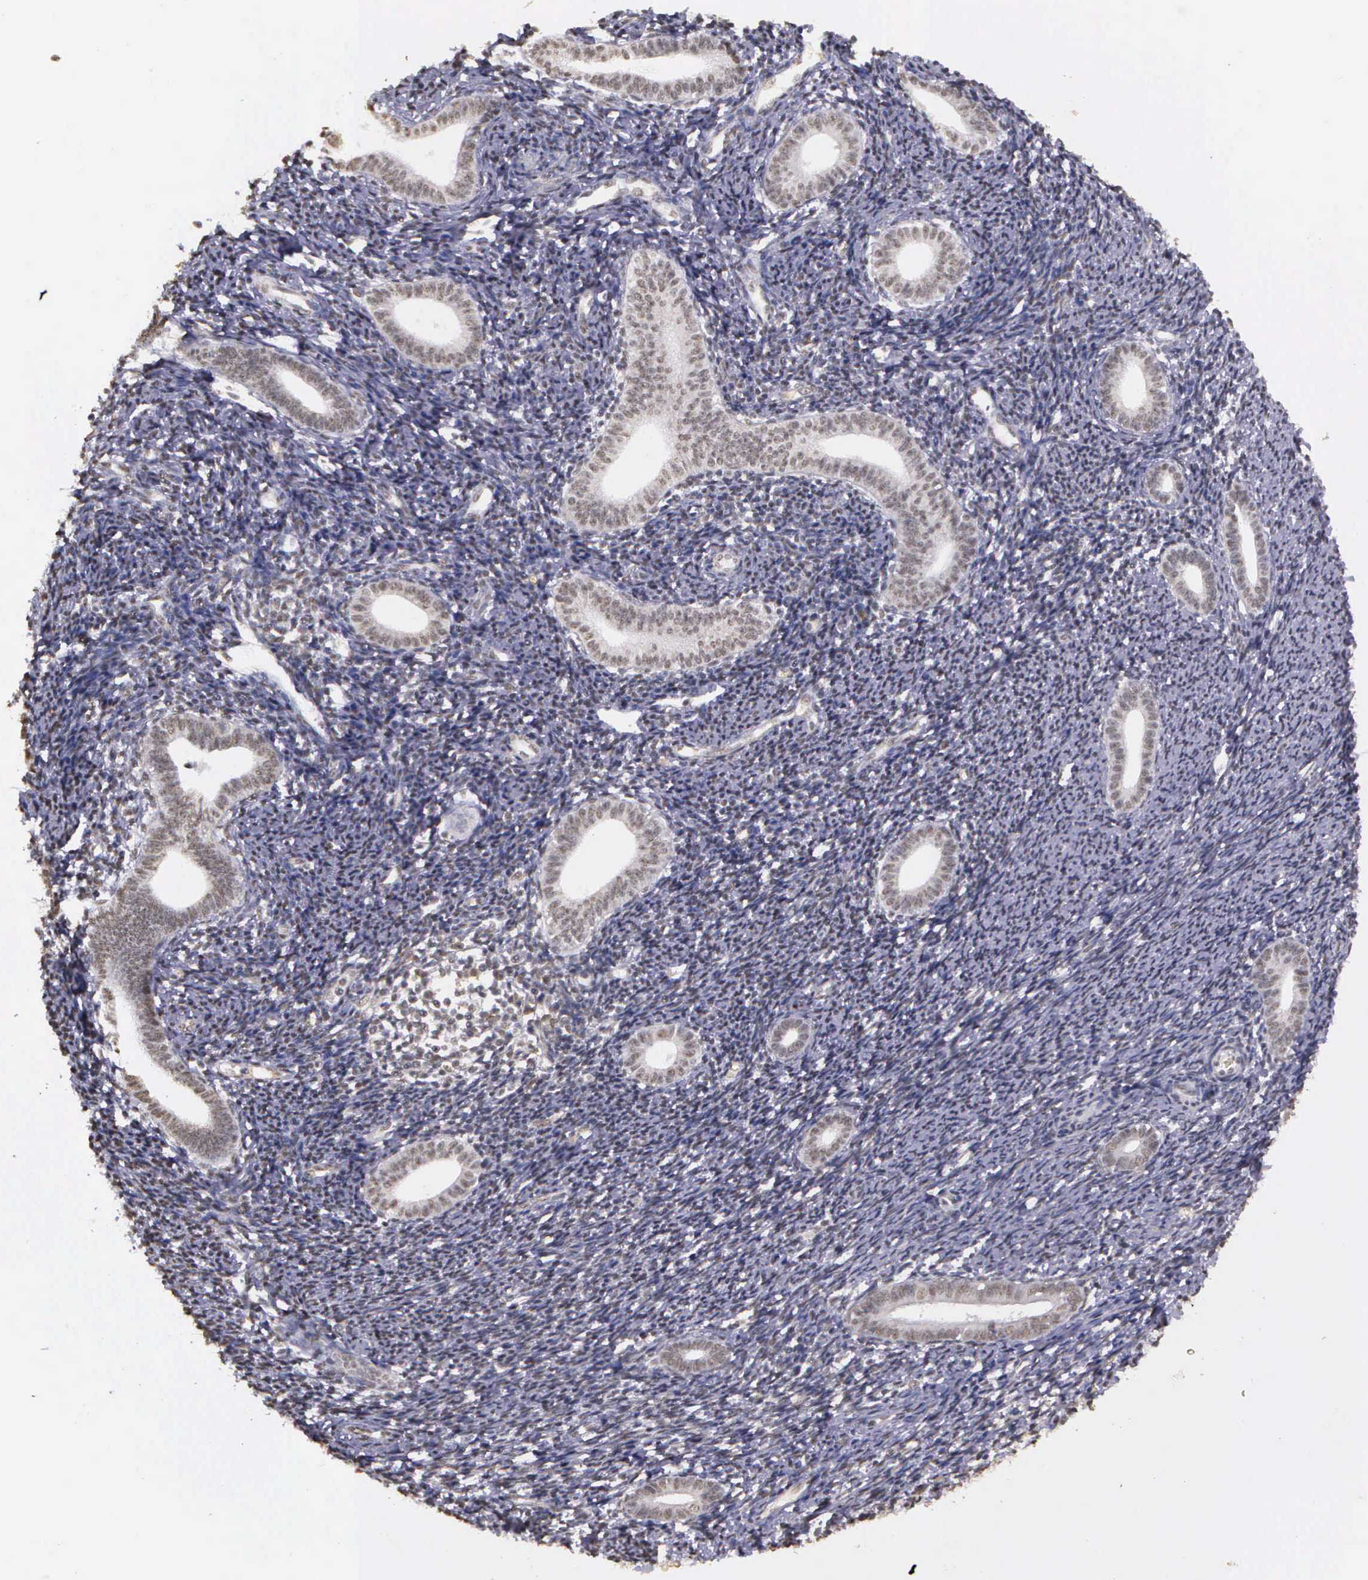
{"staining": {"intensity": "negative", "quantity": "none", "location": "none"}, "tissue": "endometrium", "cell_type": "Cells in endometrial stroma", "image_type": "normal", "snomed": [{"axis": "morphology", "description": "Normal tissue, NOS"}, {"axis": "topography", "description": "Endometrium"}], "caption": "The photomicrograph exhibits no significant expression in cells in endometrial stroma of endometrium.", "gene": "ARMCX5", "patient": {"sex": "female", "age": 52}}